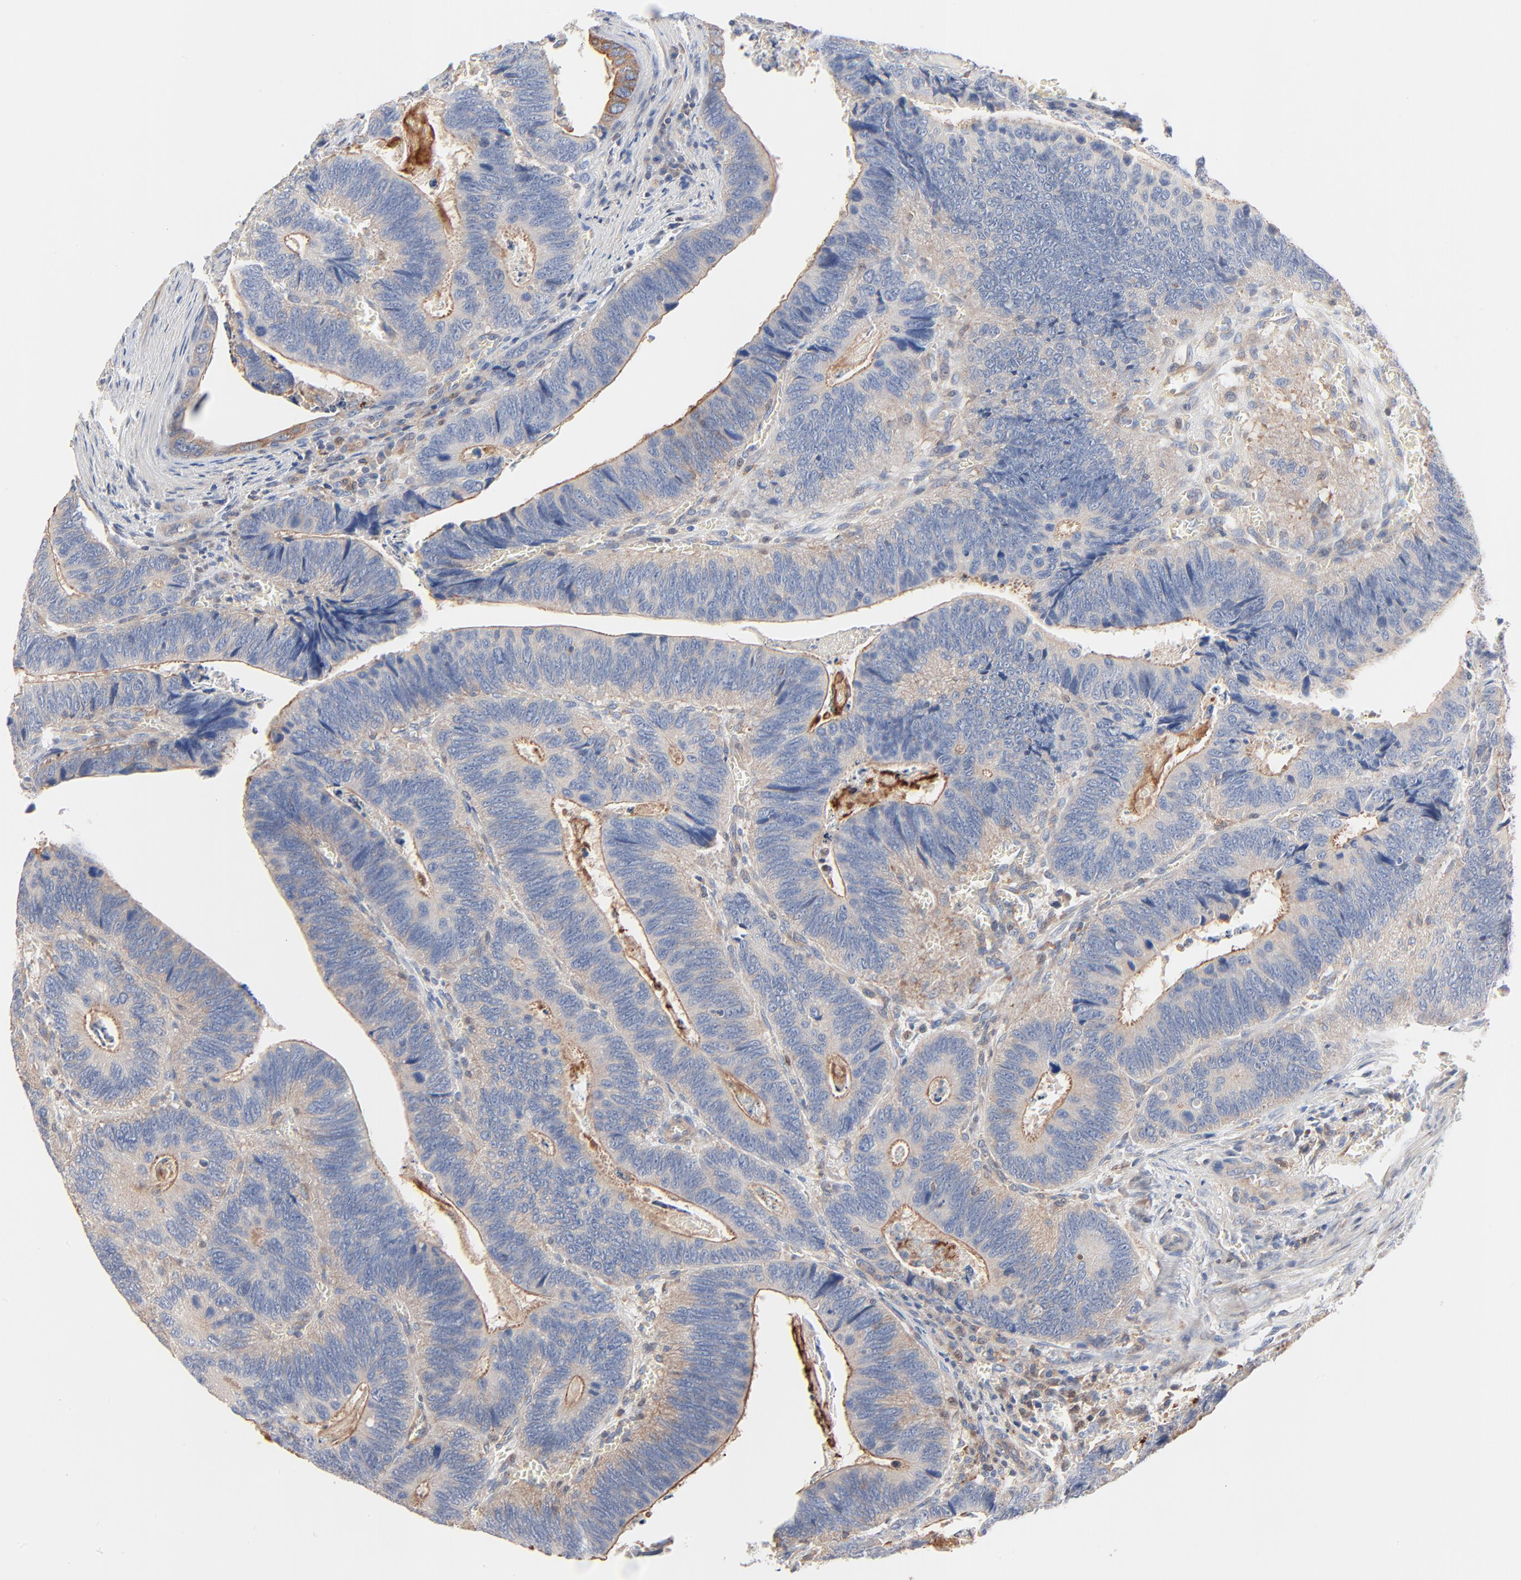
{"staining": {"intensity": "weak", "quantity": ">75%", "location": "cytoplasmic/membranous"}, "tissue": "colorectal cancer", "cell_type": "Tumor cells", "image_type": "cancer", "snomed": [{"axis": "morphology", "description": "Adenocarcinoma, NOS"}, {"axis": "topography", "description": "Colon"}], "caption": "A high-resolution histopathology image shows immunohistochemistry (IHC) staining of colorectal adenocarcinoma, which reveals weak cytoplasmic/membranous staining in about >75% of tumor cells. The protein is stained brown, and the nuclei are stained in blue (DAB (3,3'-diaminobenzidine) IHC with brightfield microscopy, high magnification).", "gene": "ARHGEF6", "patient": {"sex": "male", "age": 72}}